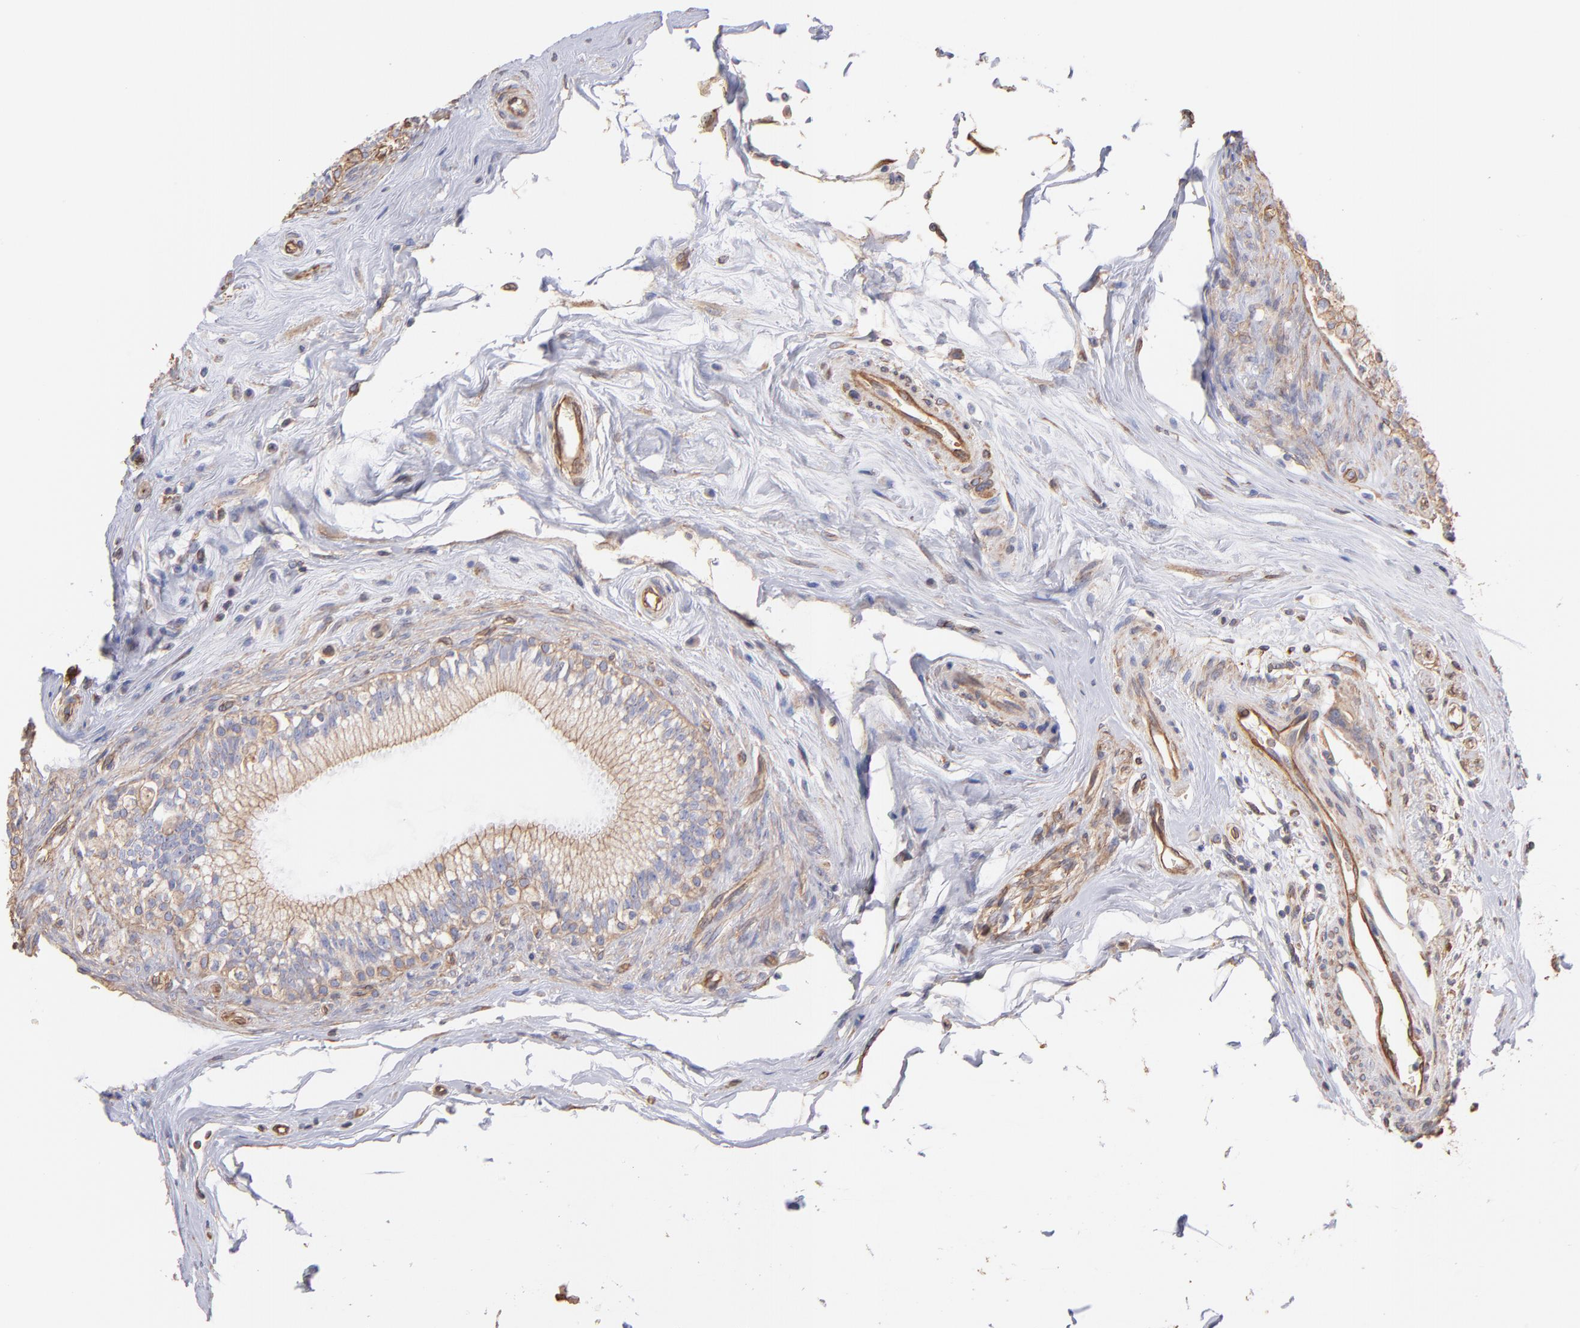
{"staining": {"intensity": "moderate", "quantity": ">75%", "location": "cytoplasmic/membranous"}, "tissue": "epididymis", "cell_type": "Glandular cells", "image_type": "normal", "snomed": [{"axis": "morphology", "description": "Normal tissue, NOS"}, {"axis": "morphology", "description": "Inflammation, NOS"}, {"axis": "topography", "description": "Epididymis"}], "caption": "Moderate cytoplasmic/membranous expression is seen in approximately >75% of glandular cells in normal epididymis. (DAB (3,3'-diaminobenzidine) = brown stain, brightfield microscopy at high magnification).", "gene": "PLEC", "patient": {"sex": "male", "age": 84}}